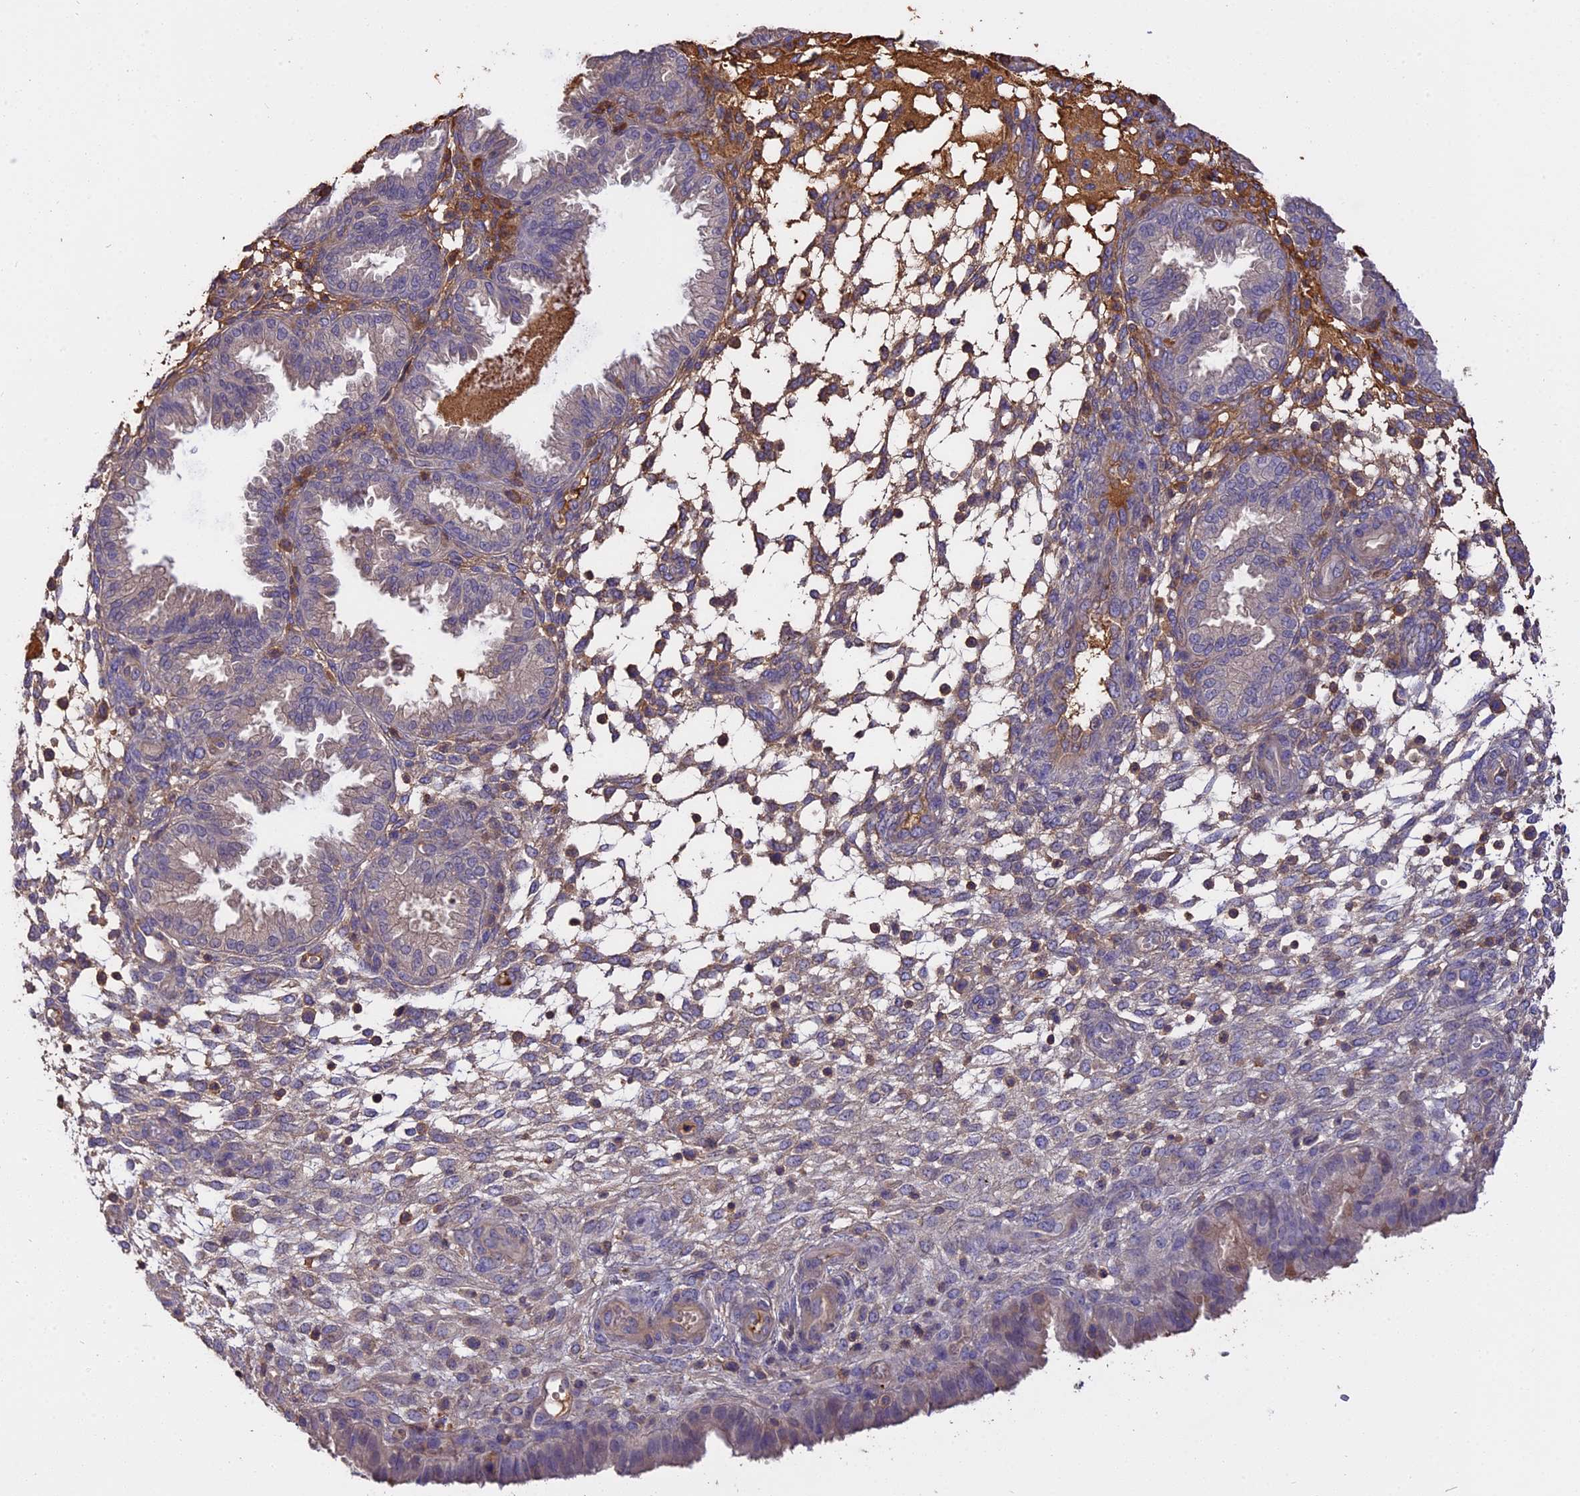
{"staining": {"intensity": "weak", "quantity": "25%-75%", "location": "cytoplasmic/membranous"}, "tissue": "endometrium", "cell_type": "Cells in endometrial stroma", "image_type": "normal", "snomed": [{"axis": "morphology", "description": "Normal tissue, NOS"}, {"axis": "topography", "description": "Endometrium"}], "caption": "Immunohistochemical staining of unremarkable endometrium exhibits weak cytoplasmic/membranous protein staining in about 25%-75% of cells in endometrial stroma.", "gene": "CFAP119", "patient": {"sex": "female", "age": 33}}